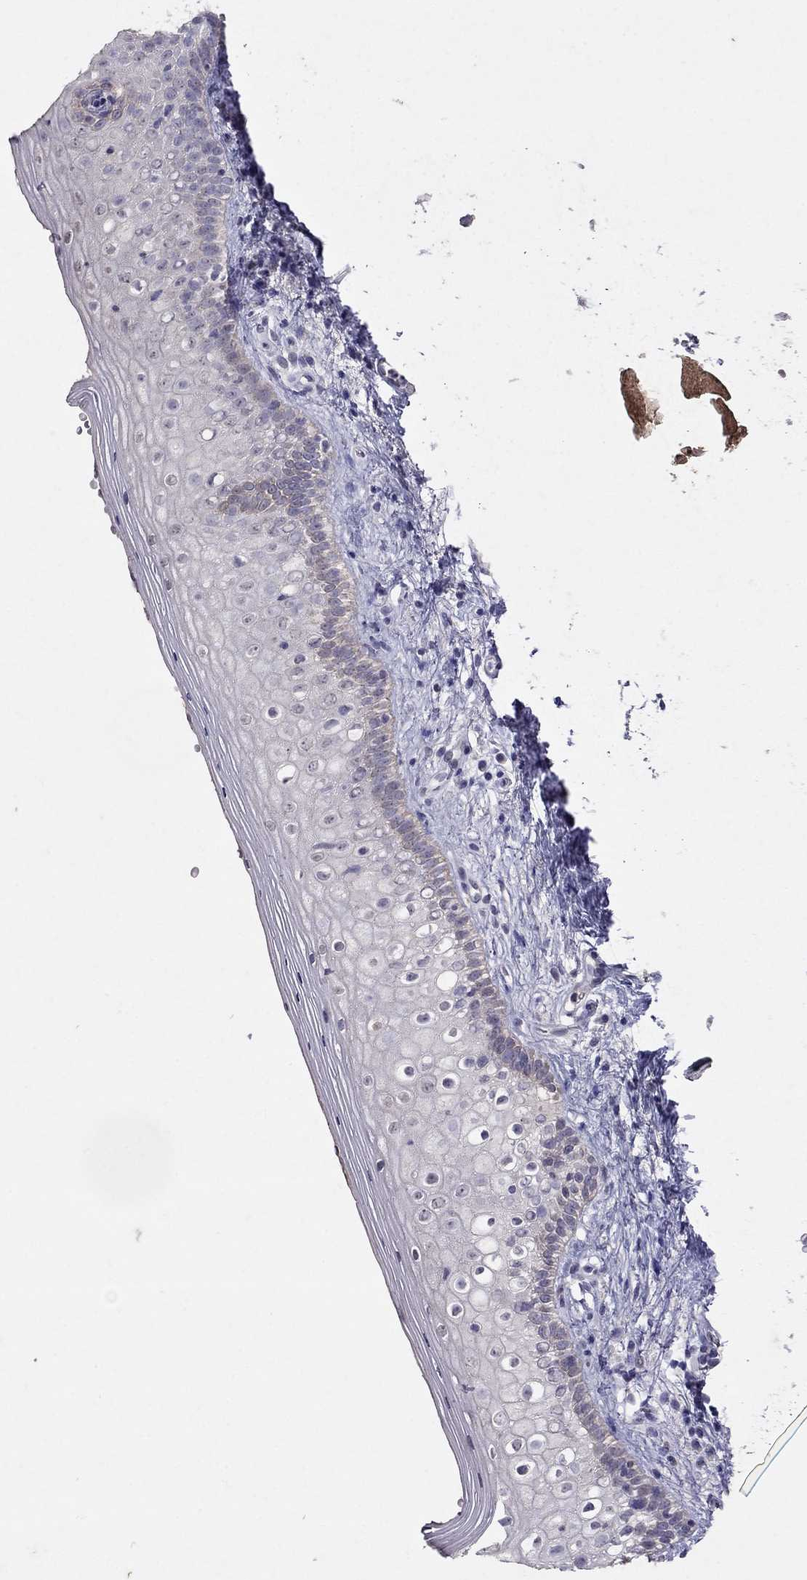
{"staining": {"intensity": "negative", "quantity": "none", "location": "none"}, "tissue": "vagina", "cell_type": "Squamous epithelial cells", "image_type": "normal", "snomed": [{"axis": "morphology", "description": "Normal tissue, NOS"}, {"axis": "topography", "description": "Vagina"}], "caption": "This is a photomicrograph of immunohistochemistry staining of benign vagina, which shows no staining in squamous epithelial cells.", "gene": "FST", "patient": {"sex": "female", "age": 47}}